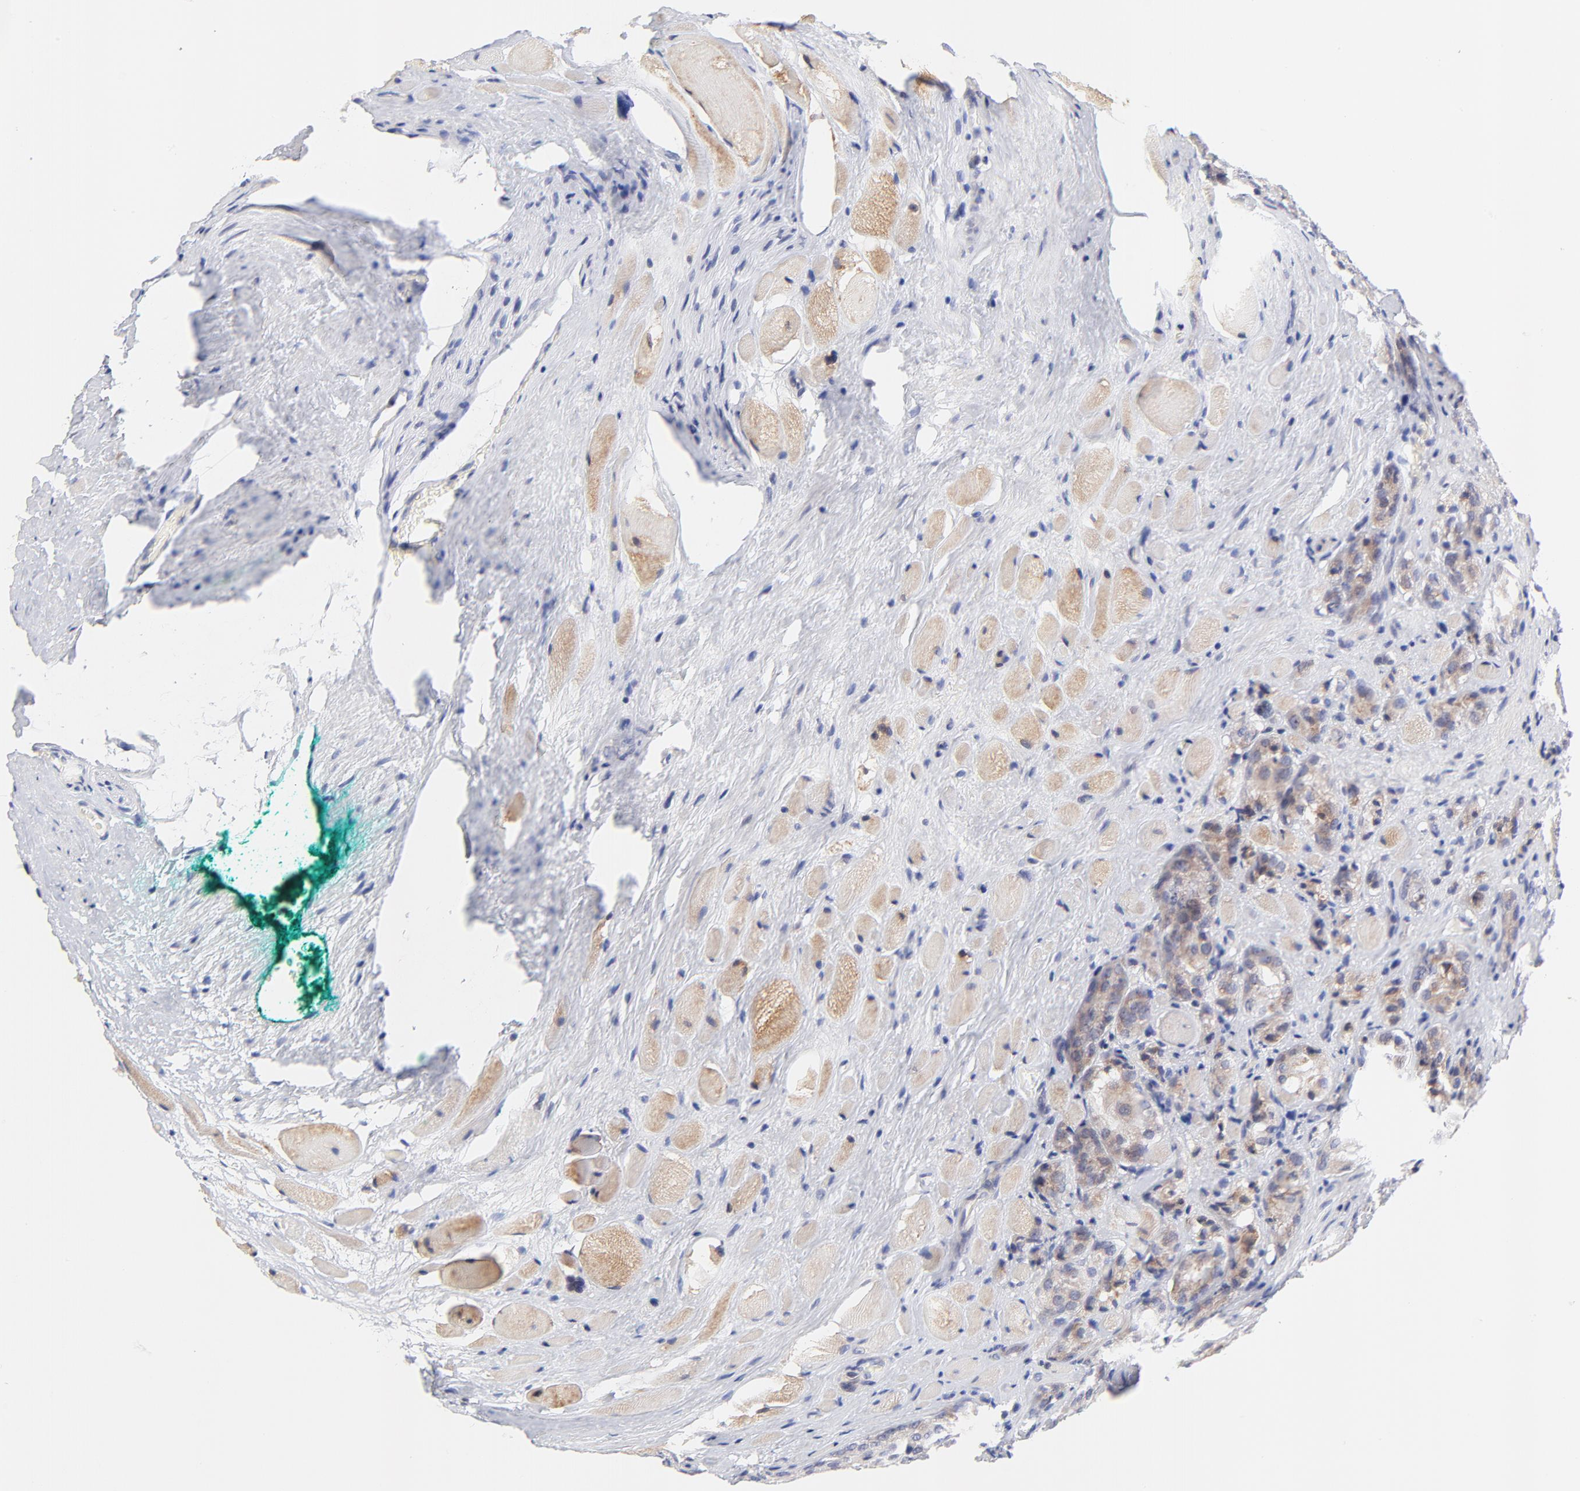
{"staining": {"intensity": "weak", "quantity": ">75%", "location": "cytoplasmic/membranous"}, "tissue": "prostate cancer", "cell_type": "Tumor cells", "image_type": "cancer", "snomed": [{"axis": "morphology", "description": "Adenocarcinoma, Medium grade"}, {"axis": "topography", "description": "Prostate"}], "caption": "Protein expression analysis of human medium-grade adenocarcinoma (prostate) reveals weak cytoplasmic/membranous positivity in approximately >75% of tumor cells.", "gene": "AFF2", "patient": {"sex": "male", "age": 60}}